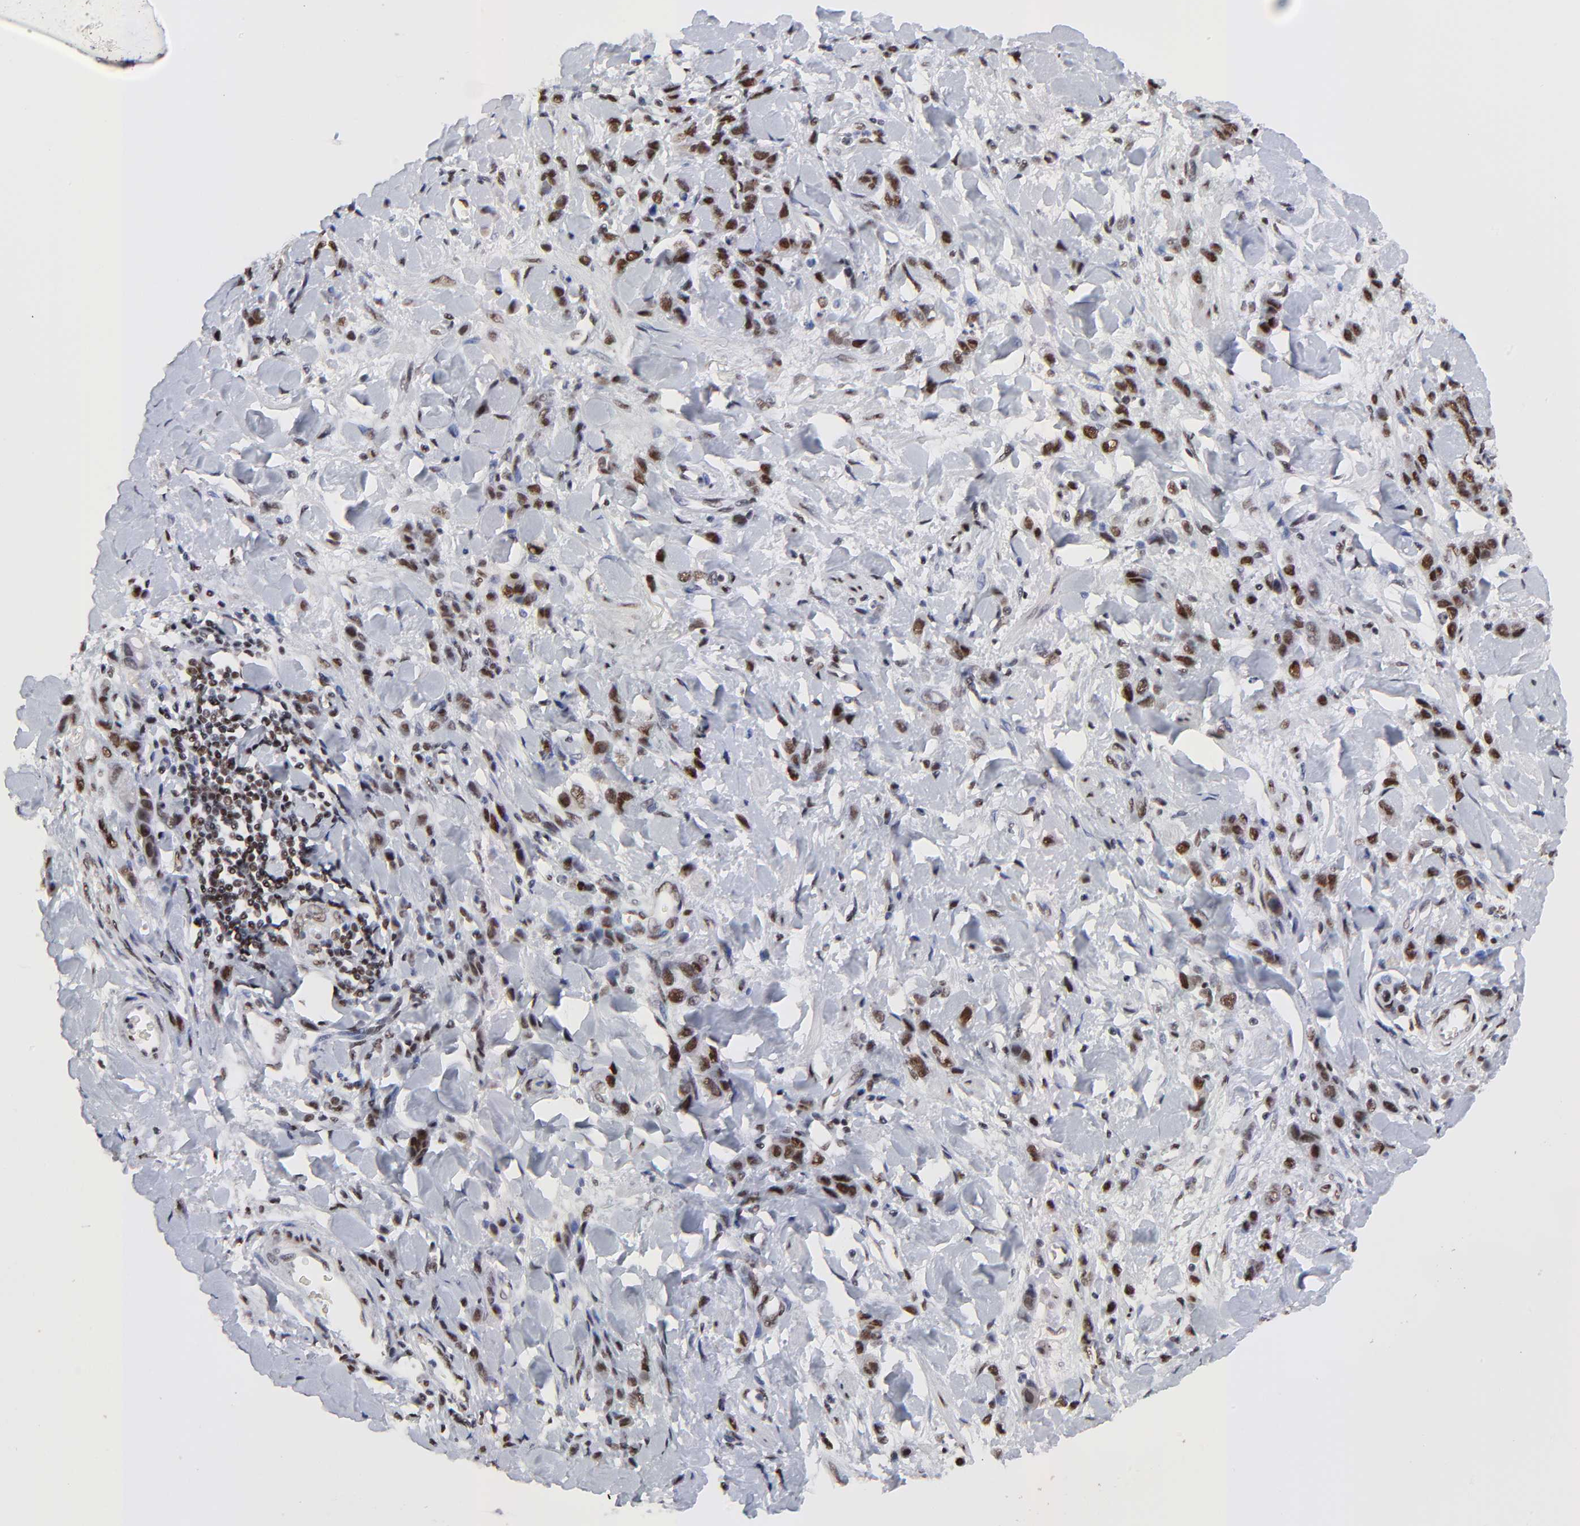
{"staining": {"intensity": "moderate", "quantity": ">75%", "location": "nuclear"}, "tissue": "stomach cancer", "cell_type": "Tumor cells", "image_type": "cancer", "snomed": [{"axis": "morphology", "description": "Normal tissue, NOS"}, {"axis": "morphology", "description": "Adenocarcinoma, NOS"}, {"axis": "topography", "description": "Stomach"}], "caption": "Tumor cells show medium levels of moderate nuclear expression in about >75% of cells in stomach cancer (adenocarcinoma).", "gene": "ZMYM3", "patient": {"sex": "male", "age": 82}}